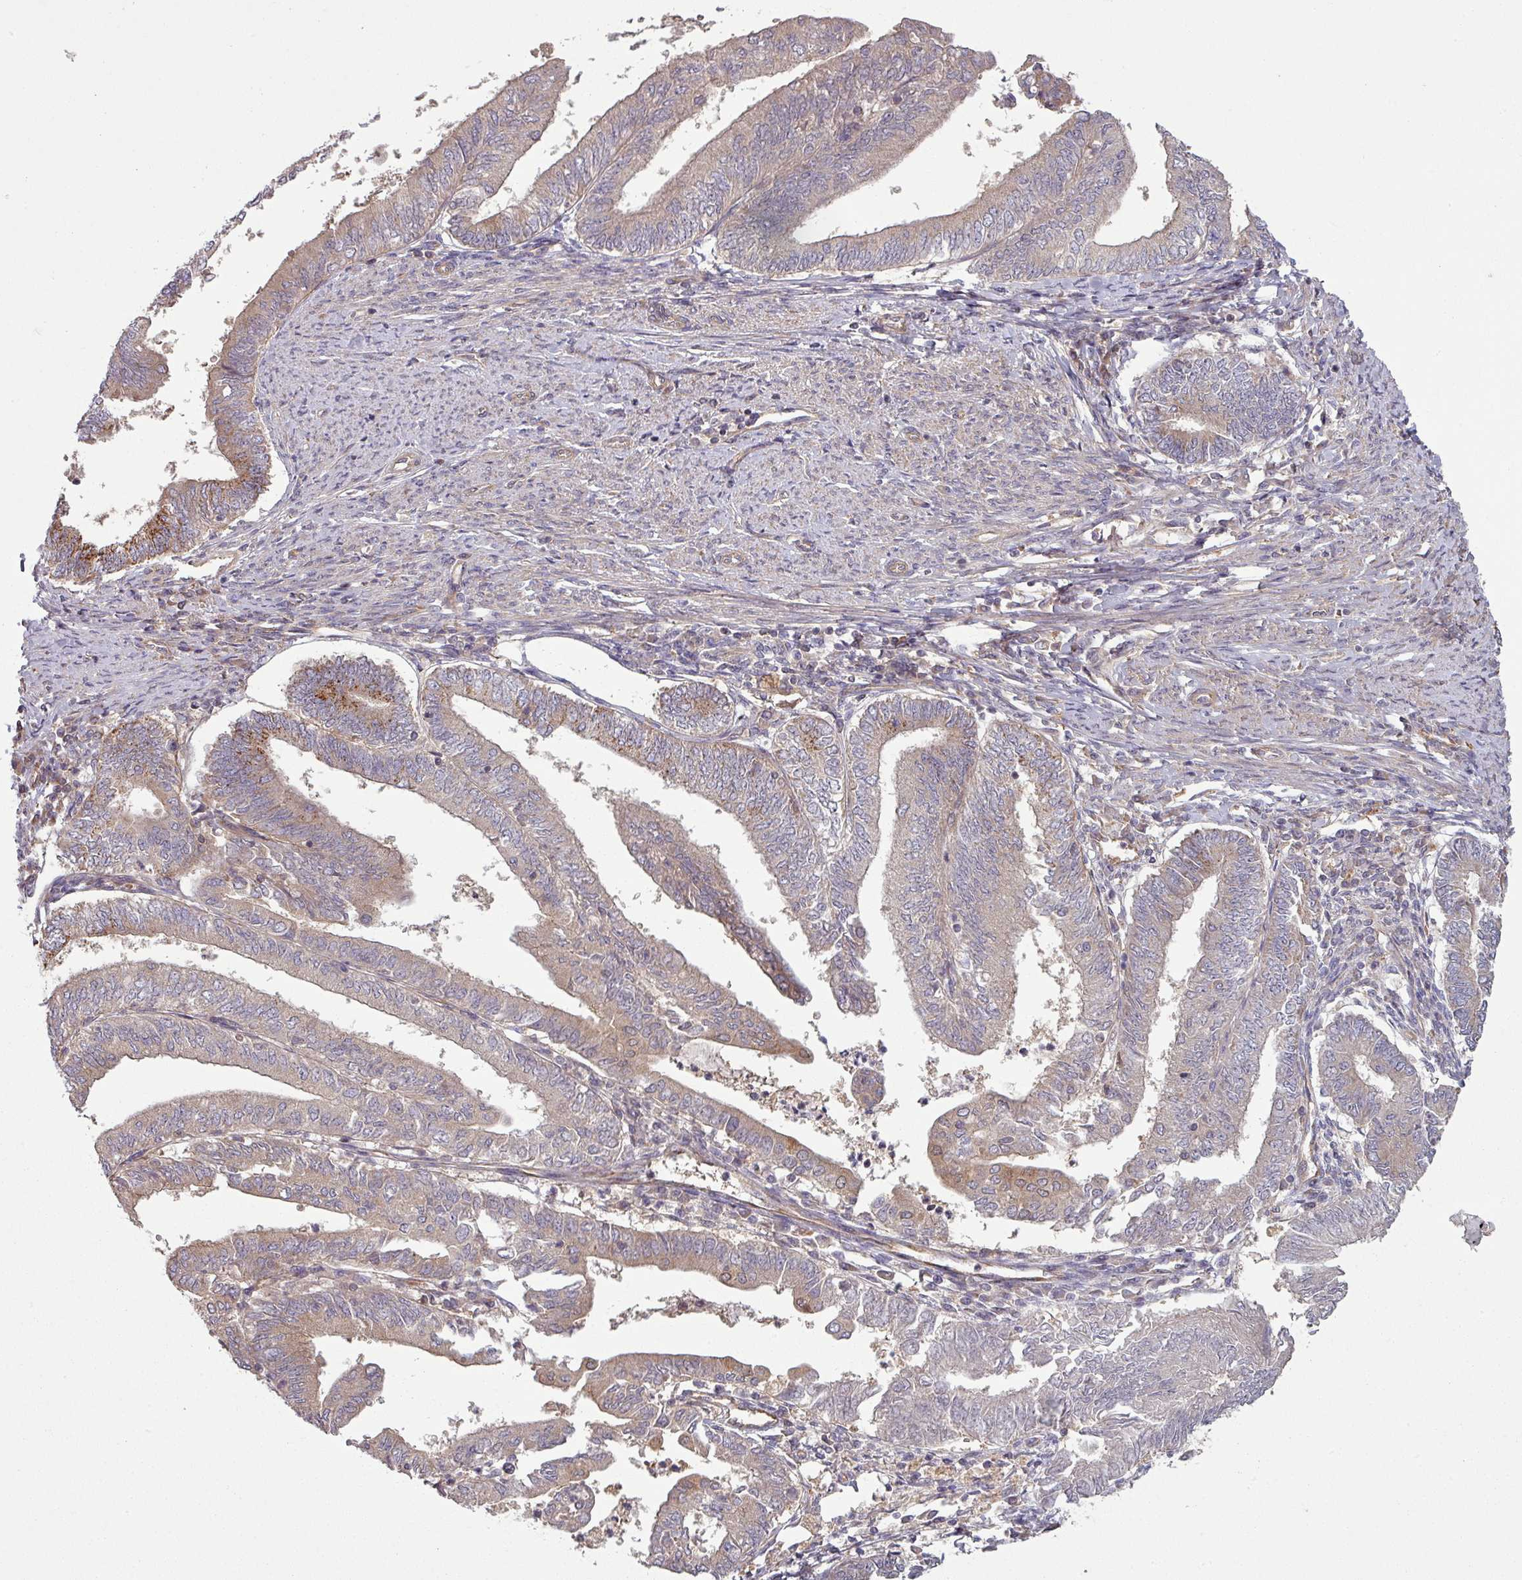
{"staining": {"intensity": "weak", "quantity": "25%-75%", "location": "cytoplasmic/membranous"}, "tissue": "endometrial cancer", "cell_type": "Tumor cells", "image_type": "cancer", "snomed": [{"axis": "morphology", "description": "Adenocarcinoma, NOS"}, {"axis": "topography", "description": "Endometrium"}], "caption": "Adenocarcinoma (endometrial) stained for a protein exhibits weak cytoplasmic/membranous positivity in tumor cells. (IHC, brightfield microscopy, high magnification).", "gene": "SNRNP25", "patient": {"sex": "female", "age": 66}}